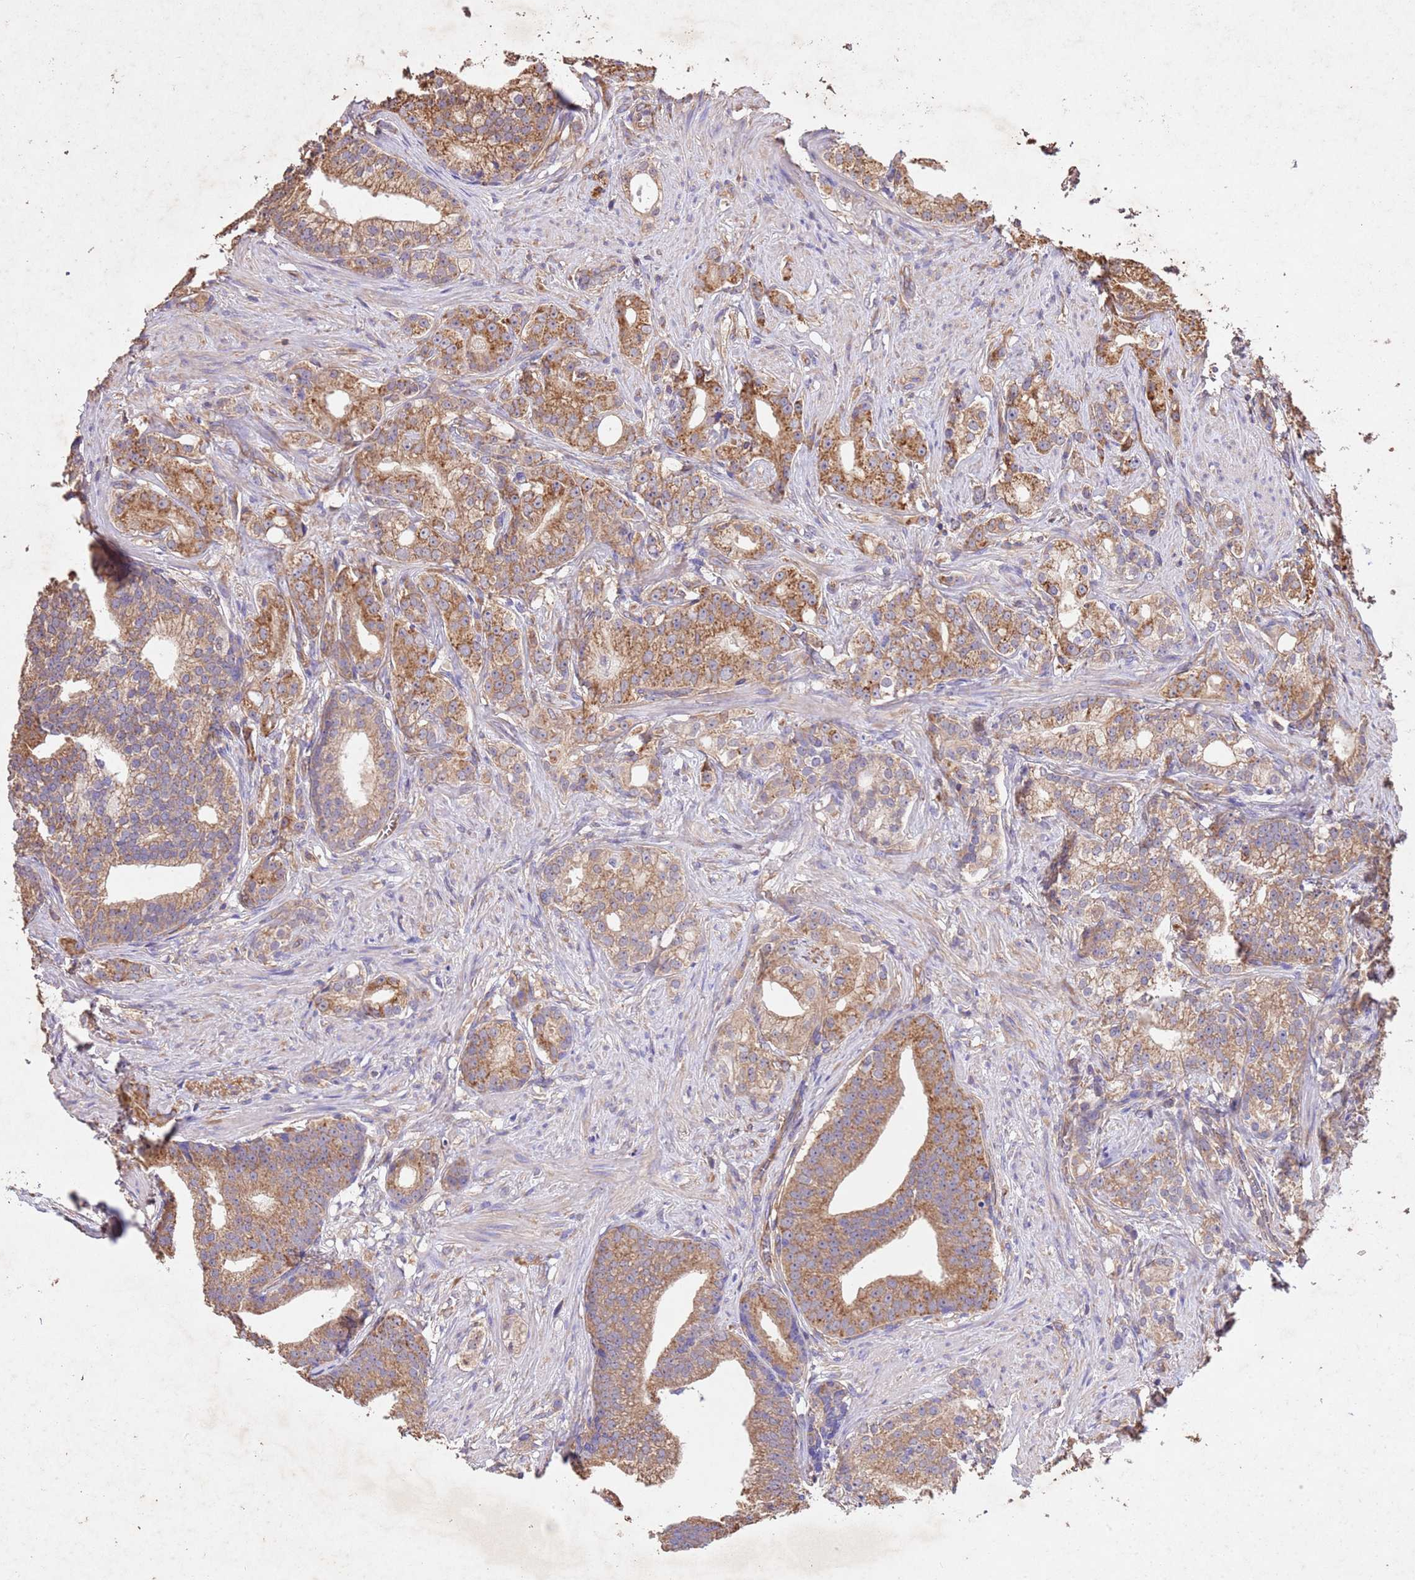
{"staining": {"intensity": "moderate", "quantity": ">75%", "location": "cytoplasmic/membranous"}, "tissue": "prostate cancer", "cell_type": "Tumor cells", "image_type": "cancer", "snomed": [{"axis": "morphology", "description": "Adenocarcinoma, Low grade"}, {"axis": "topography", "description": "Prostate"}], "caption": "About >75% of tumor cells in human prostate cancer demonstrate moderate cytoplasmic/membranous protein expression as visualized by brown immunohistochemical staining.", "gene": "MTX3", "patient": {"sex": "male", "age": 71}}